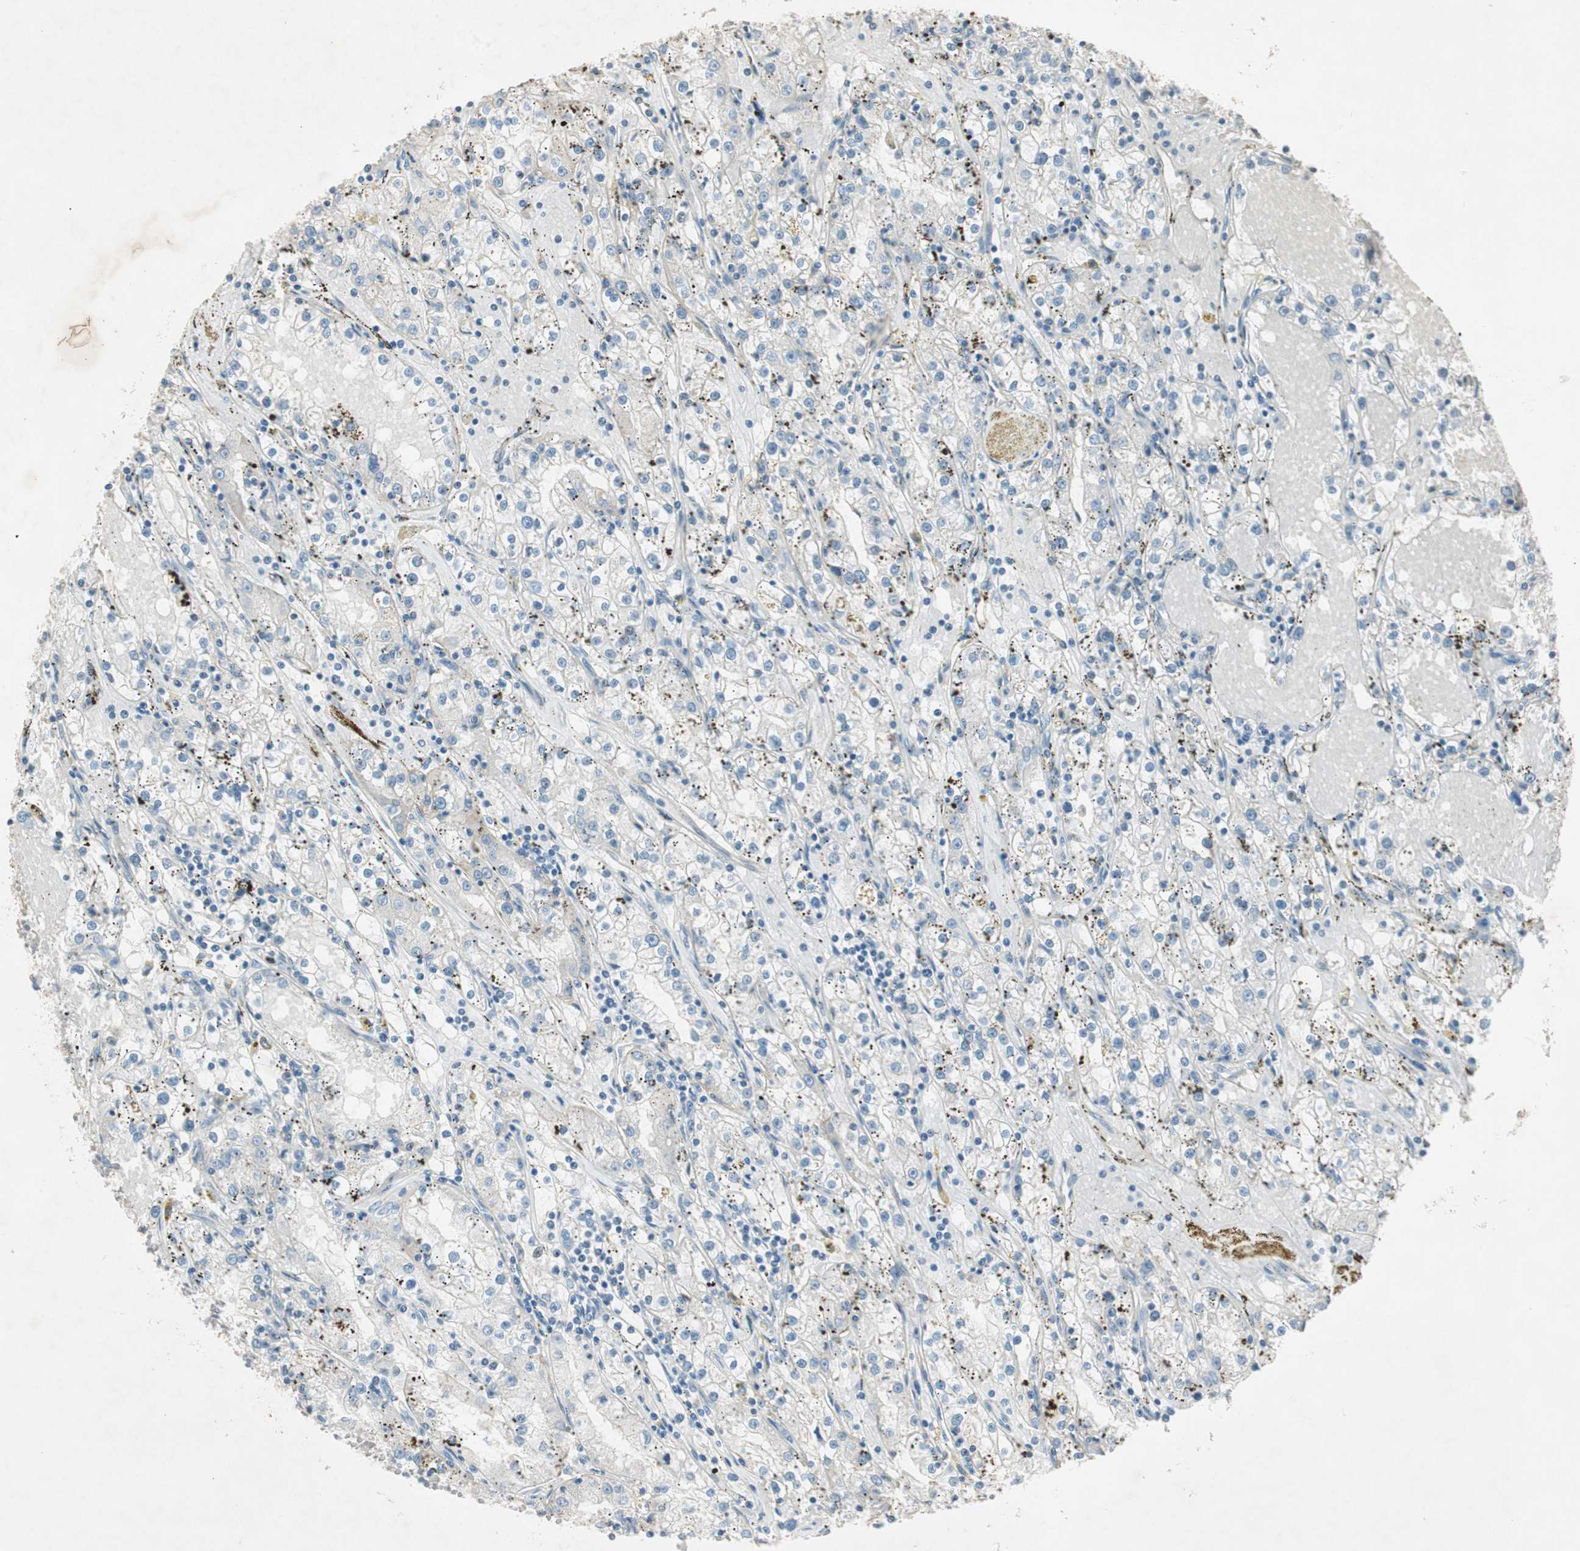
{"staining": {"intensity": "negative", "quantity": "none", "location": "none"}, "tissue": "renal cancer", "cell_type": "Tumor cells", "image_type": "cancer", "snomed": [{"axis": "morphology", "description": "Adenocarcinoma, NOS"}, {"axis": "topography", "description": "Kidney"}], "caption": "This image is of renal adenocarcinoma stained with immunohistochemistry (IHC) to label a protein in brown with the nuclei are counter-stained blue. There is no staining in tumor cells. (Brightfield microscopy of DAB (3,3'-diaminobenzidine) immunohistochemistry at high magnification).", "gene": "ITGB4", "patient": {"sex": "male", "age": 56}}